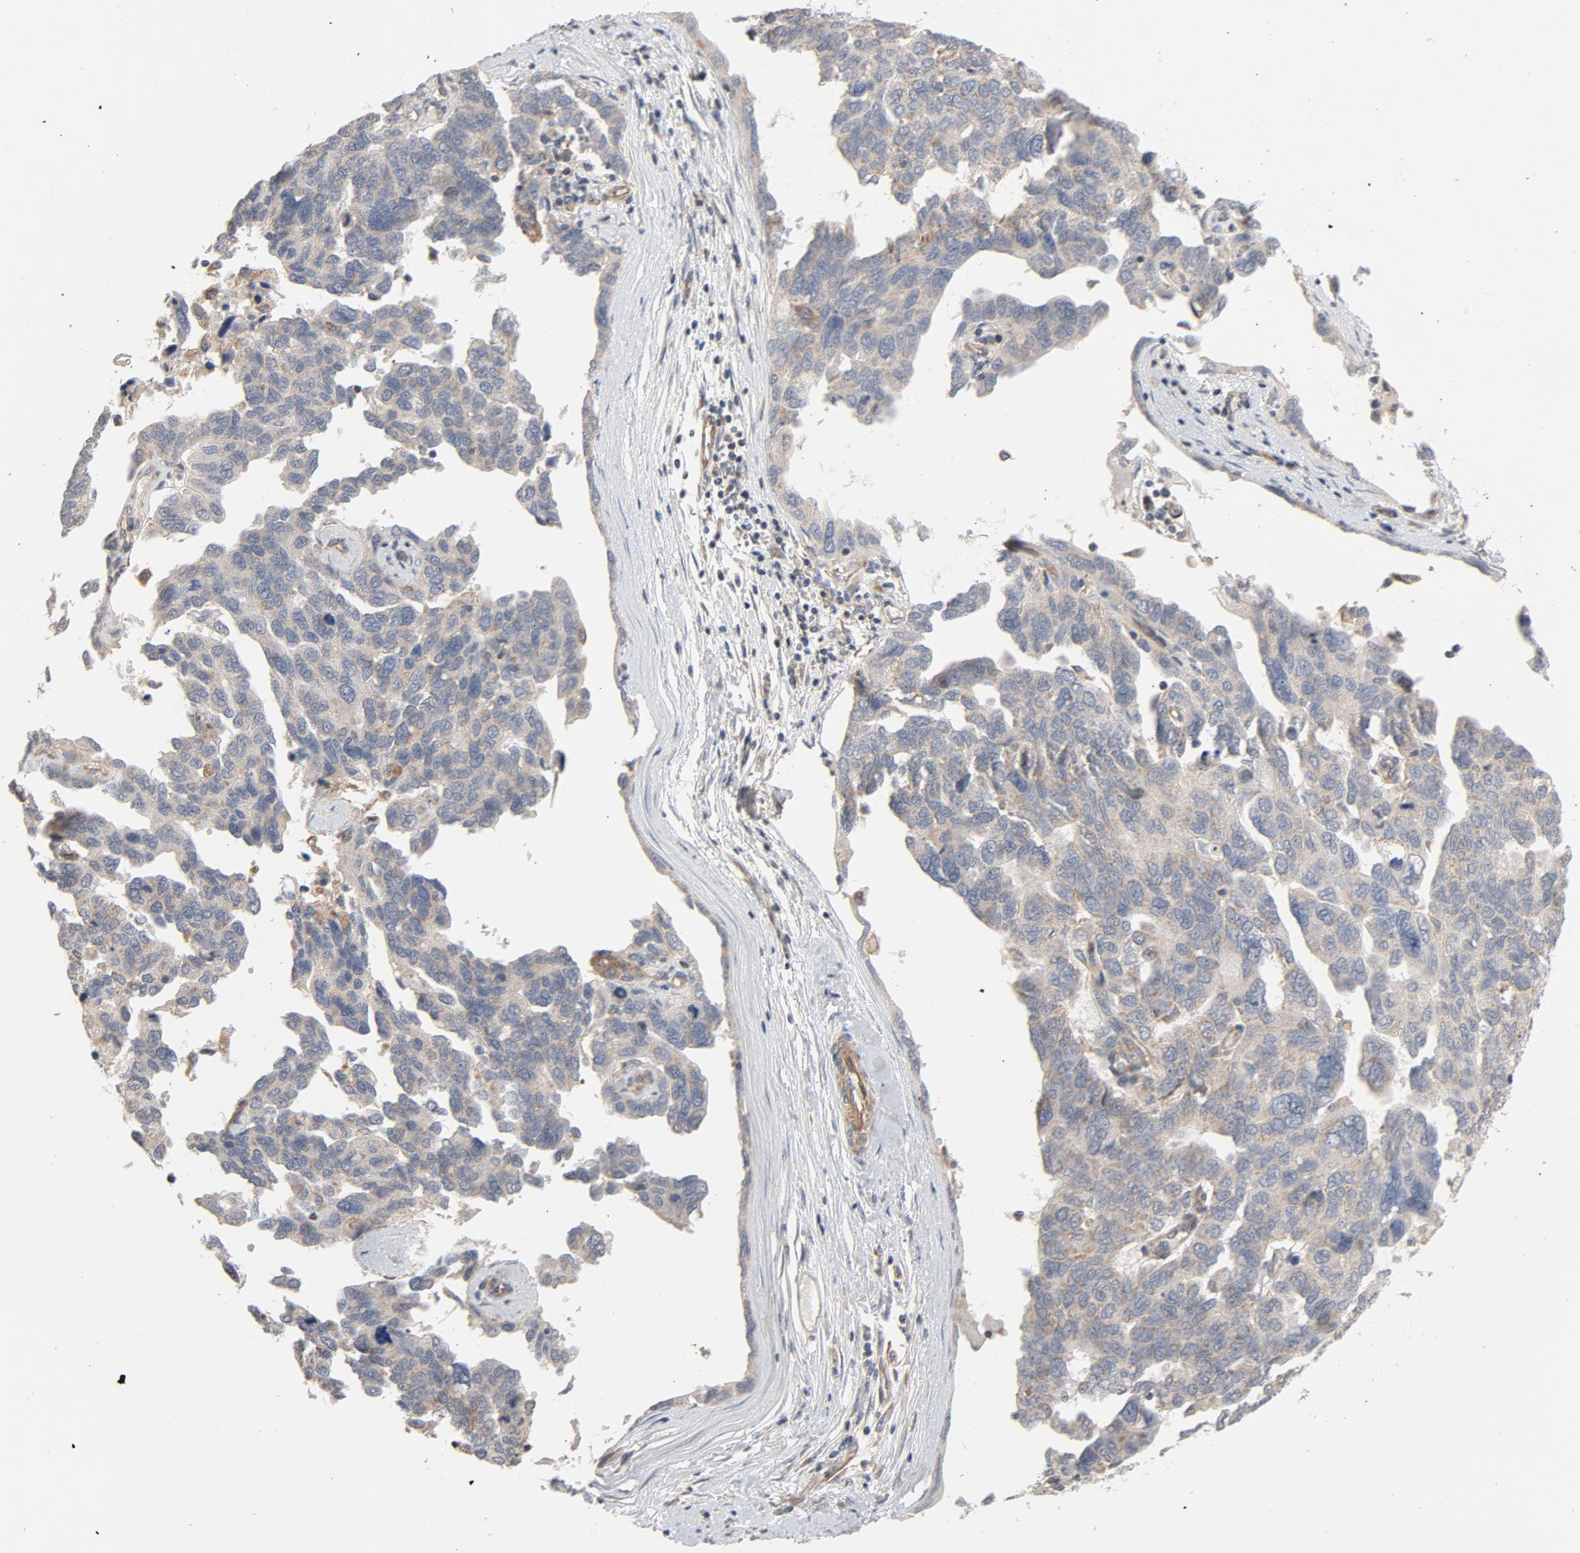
{"staining": {"intensity": "moderate", "quantity": ">75%", "location": "cytoplasmic/membranous"}, "tissue": "ovarian cancer", "cell_type": "Tumor cells", "image_type": "cancer", "snomed": [{"axis": "morphology", "description": "Cystadenocarcinoma, serous, NOS"}, {"axis": "topography", "description": "Ovary"}], "caption": "An image showing moderate cytoplasmic/membranous staining in about >75% of tumor cells in ovarian serous cystadenocarcinoma, as visualized by brown immunohistochemical staining.", "gene": "TRIOBP", "patient": {"sex": "female", "age": 64}}